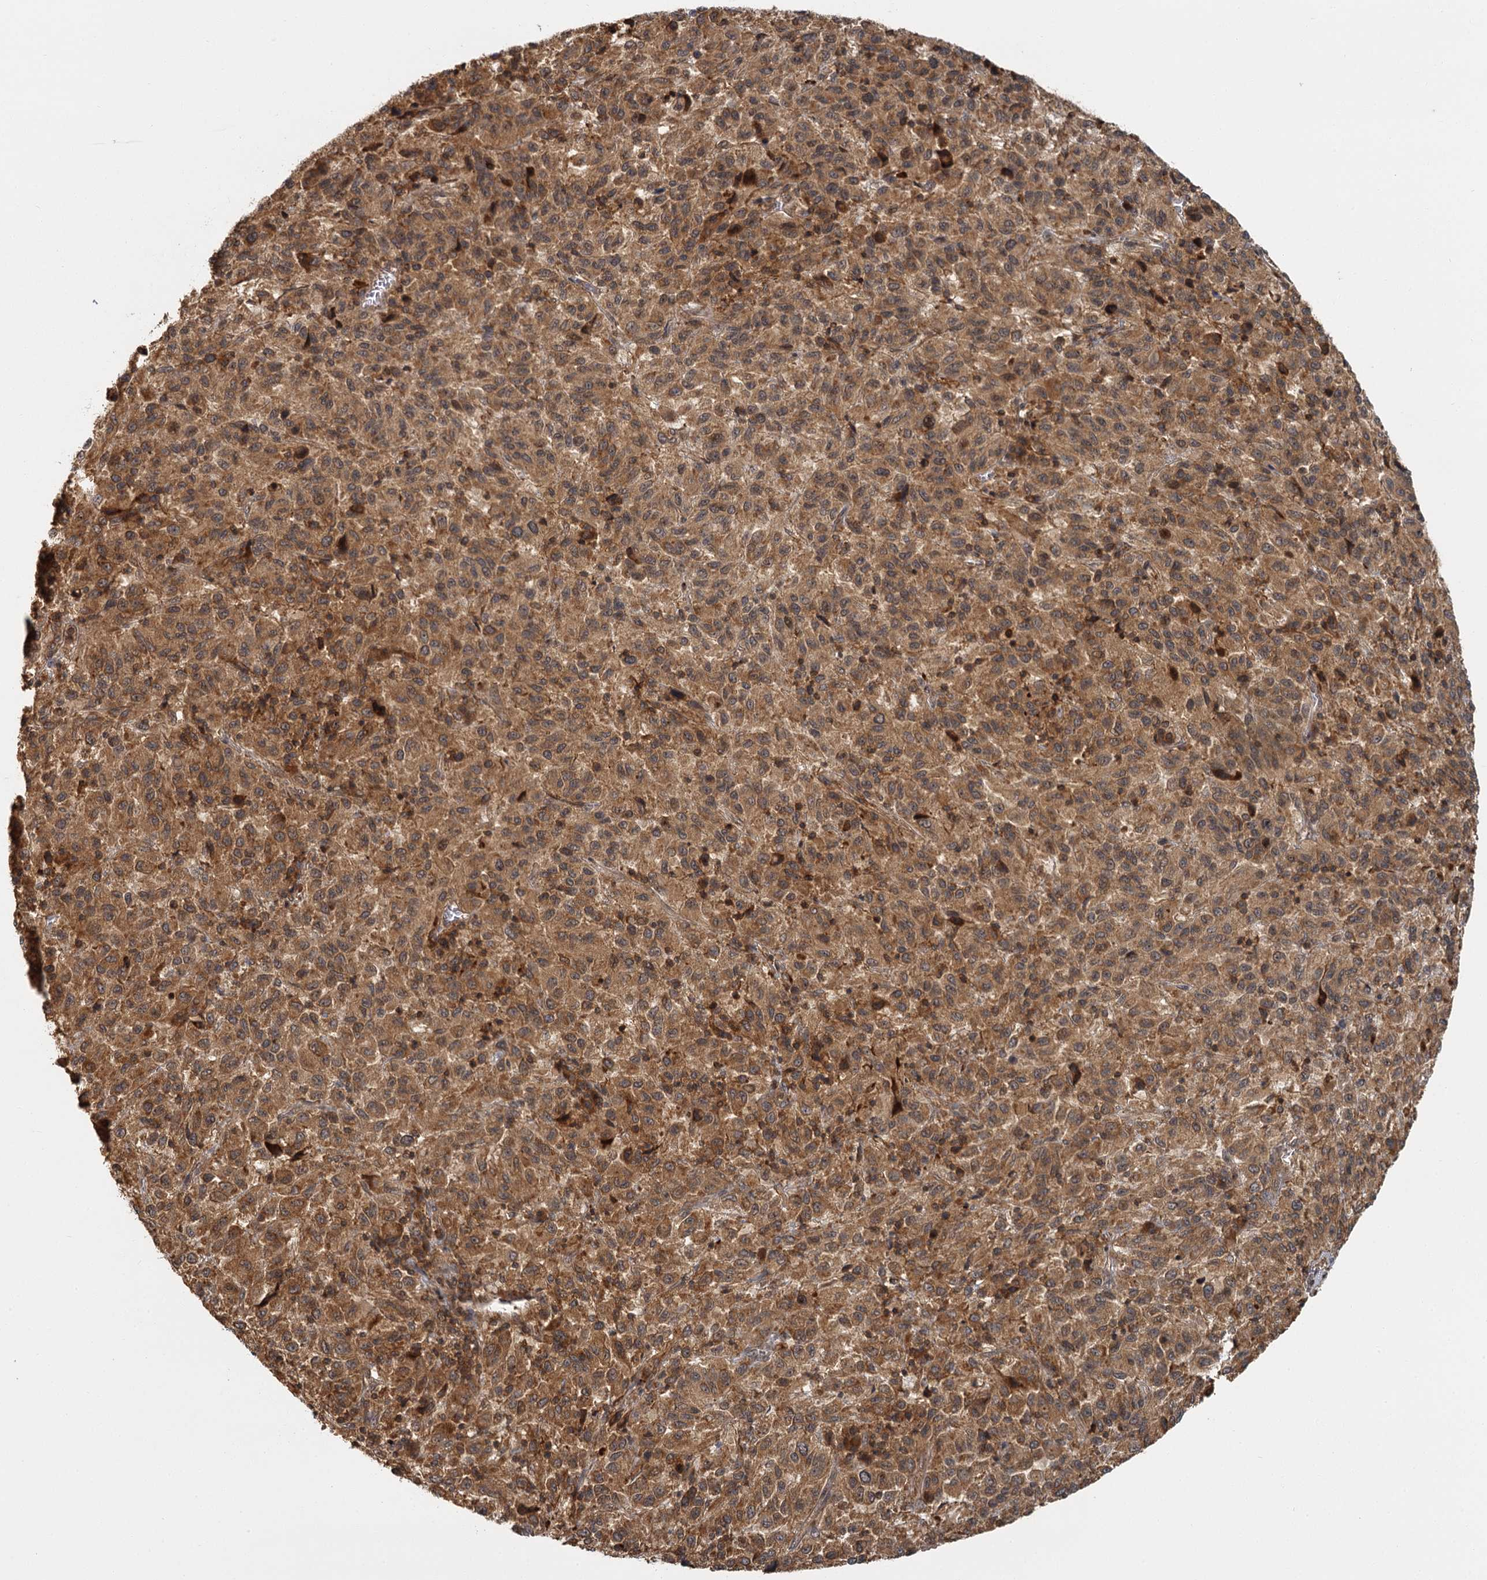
{"staining": {"intensity": "moderate", "quantity": ">75%", "location": "cytoplasmic/membranous"}, "tissue": "melanoma", "cell_type": "Tumor cells", "image_type": "cancer", "snomed": [{"axis": "morphology", "description": "Malignant melanoma, Metastatic site"}, {"axis": "topography", "description": "Lung"}], "caption": "This photomicrograph demonstrates IHC staining of human melanoma, with medium moderate cytoplasmic/membranous expression in approximately >75% of tumor cells.", "gene": "ZNF549", "patient": {"sex": "male", "age": 64}}